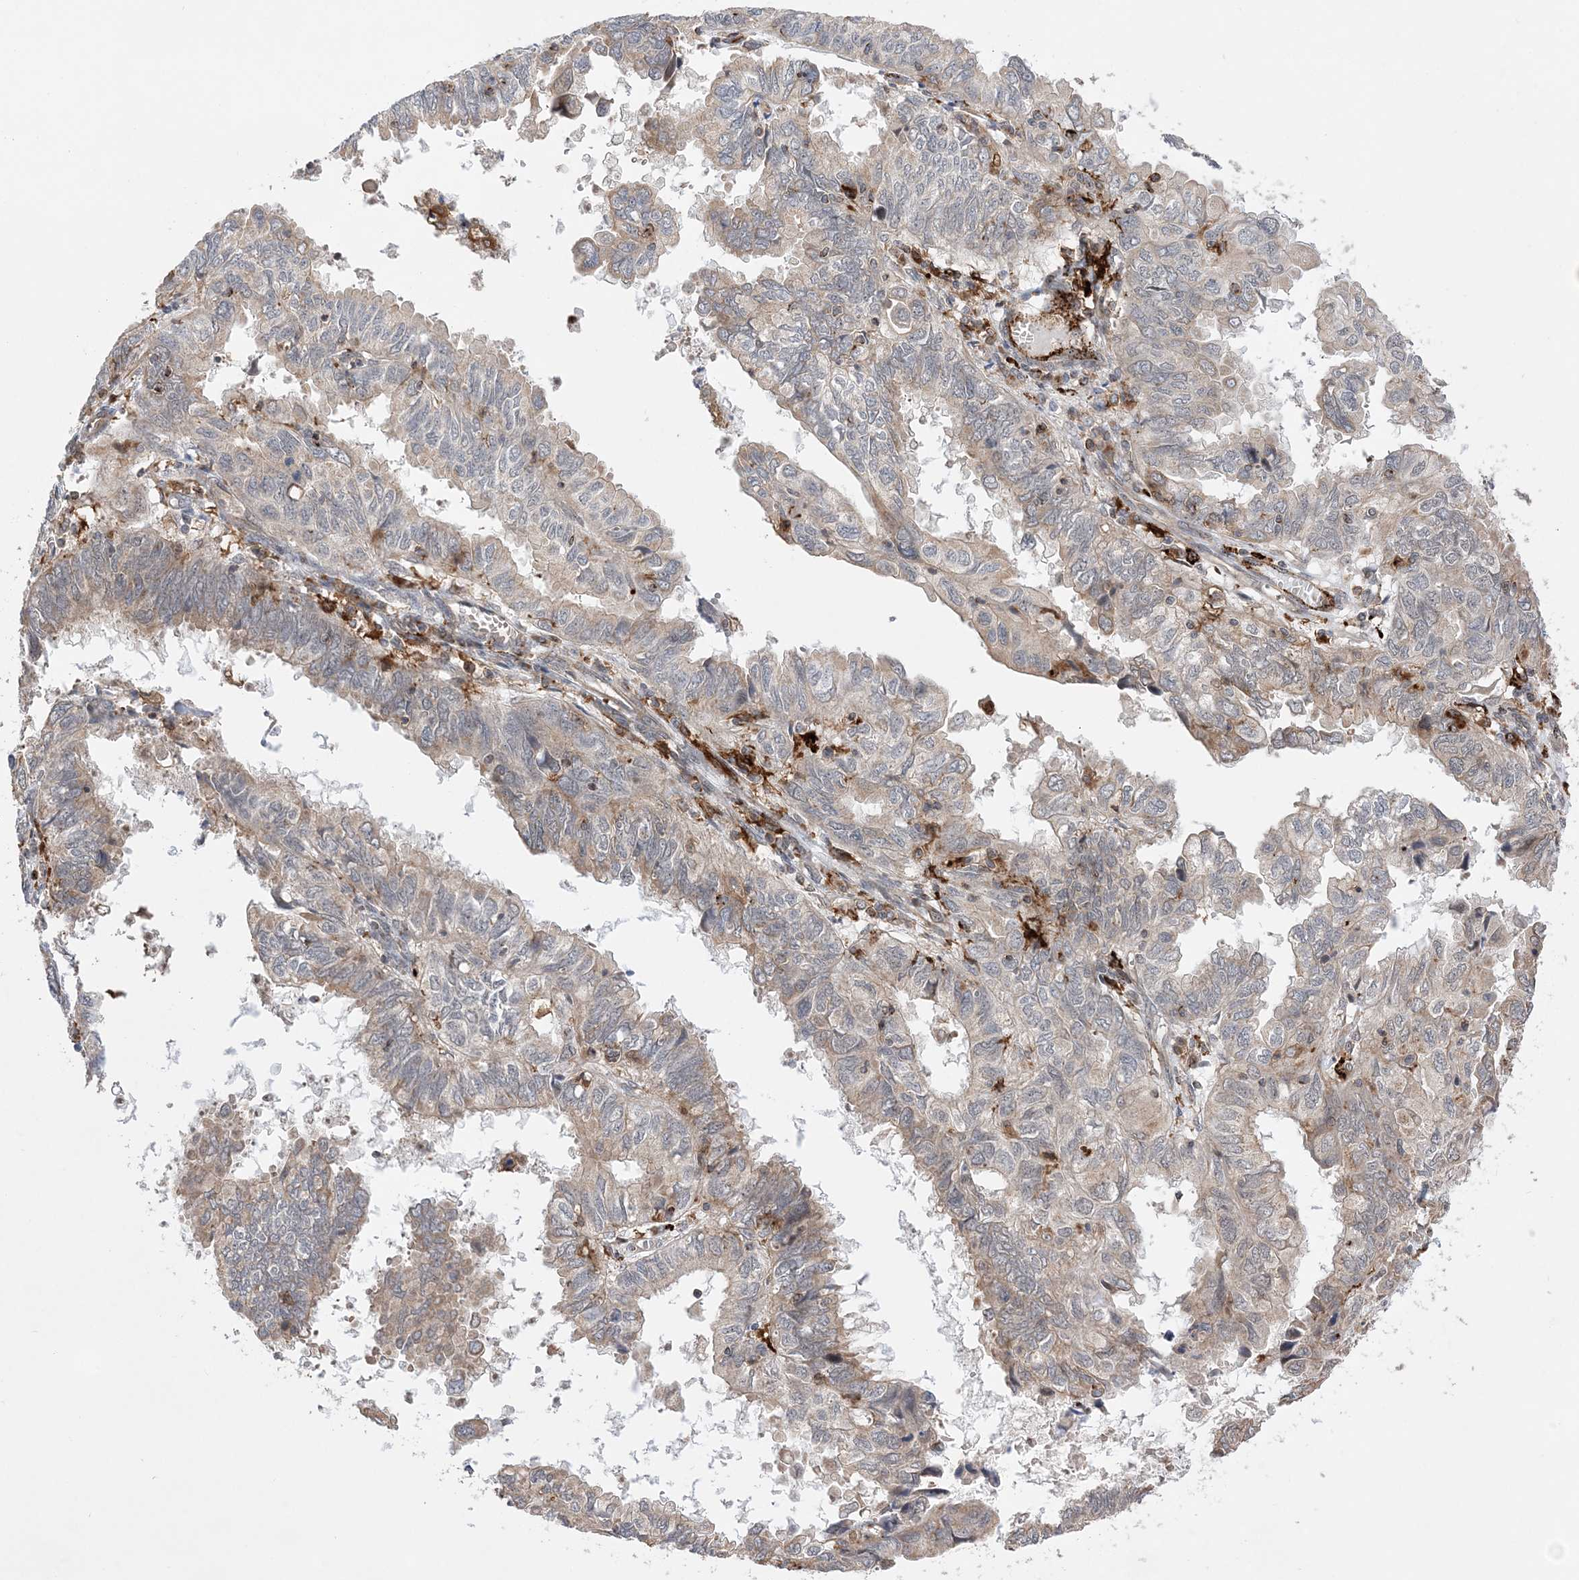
{"staining": {"intensity": "weak", "quantity": "<25%", "location": "cytoplasmic/membranous"}, "tissue": "endometrial cancer", "cell_type": "Tumor cells", "image_type": "cancer", "snomed": [{"axis": "morphology", "description": "Adenocarcinoma, NOS"}, {"axis": "topography", "description": "Uterus"}], "caption": "Tumor cells are negative for brown protein staining in adenocarcinoma (endometrial). (DAB IHC visualized using brightfield microscopy, high magnification).", "gene": "ANAPC15", "patient": {"sex": "female", "age": 77}}